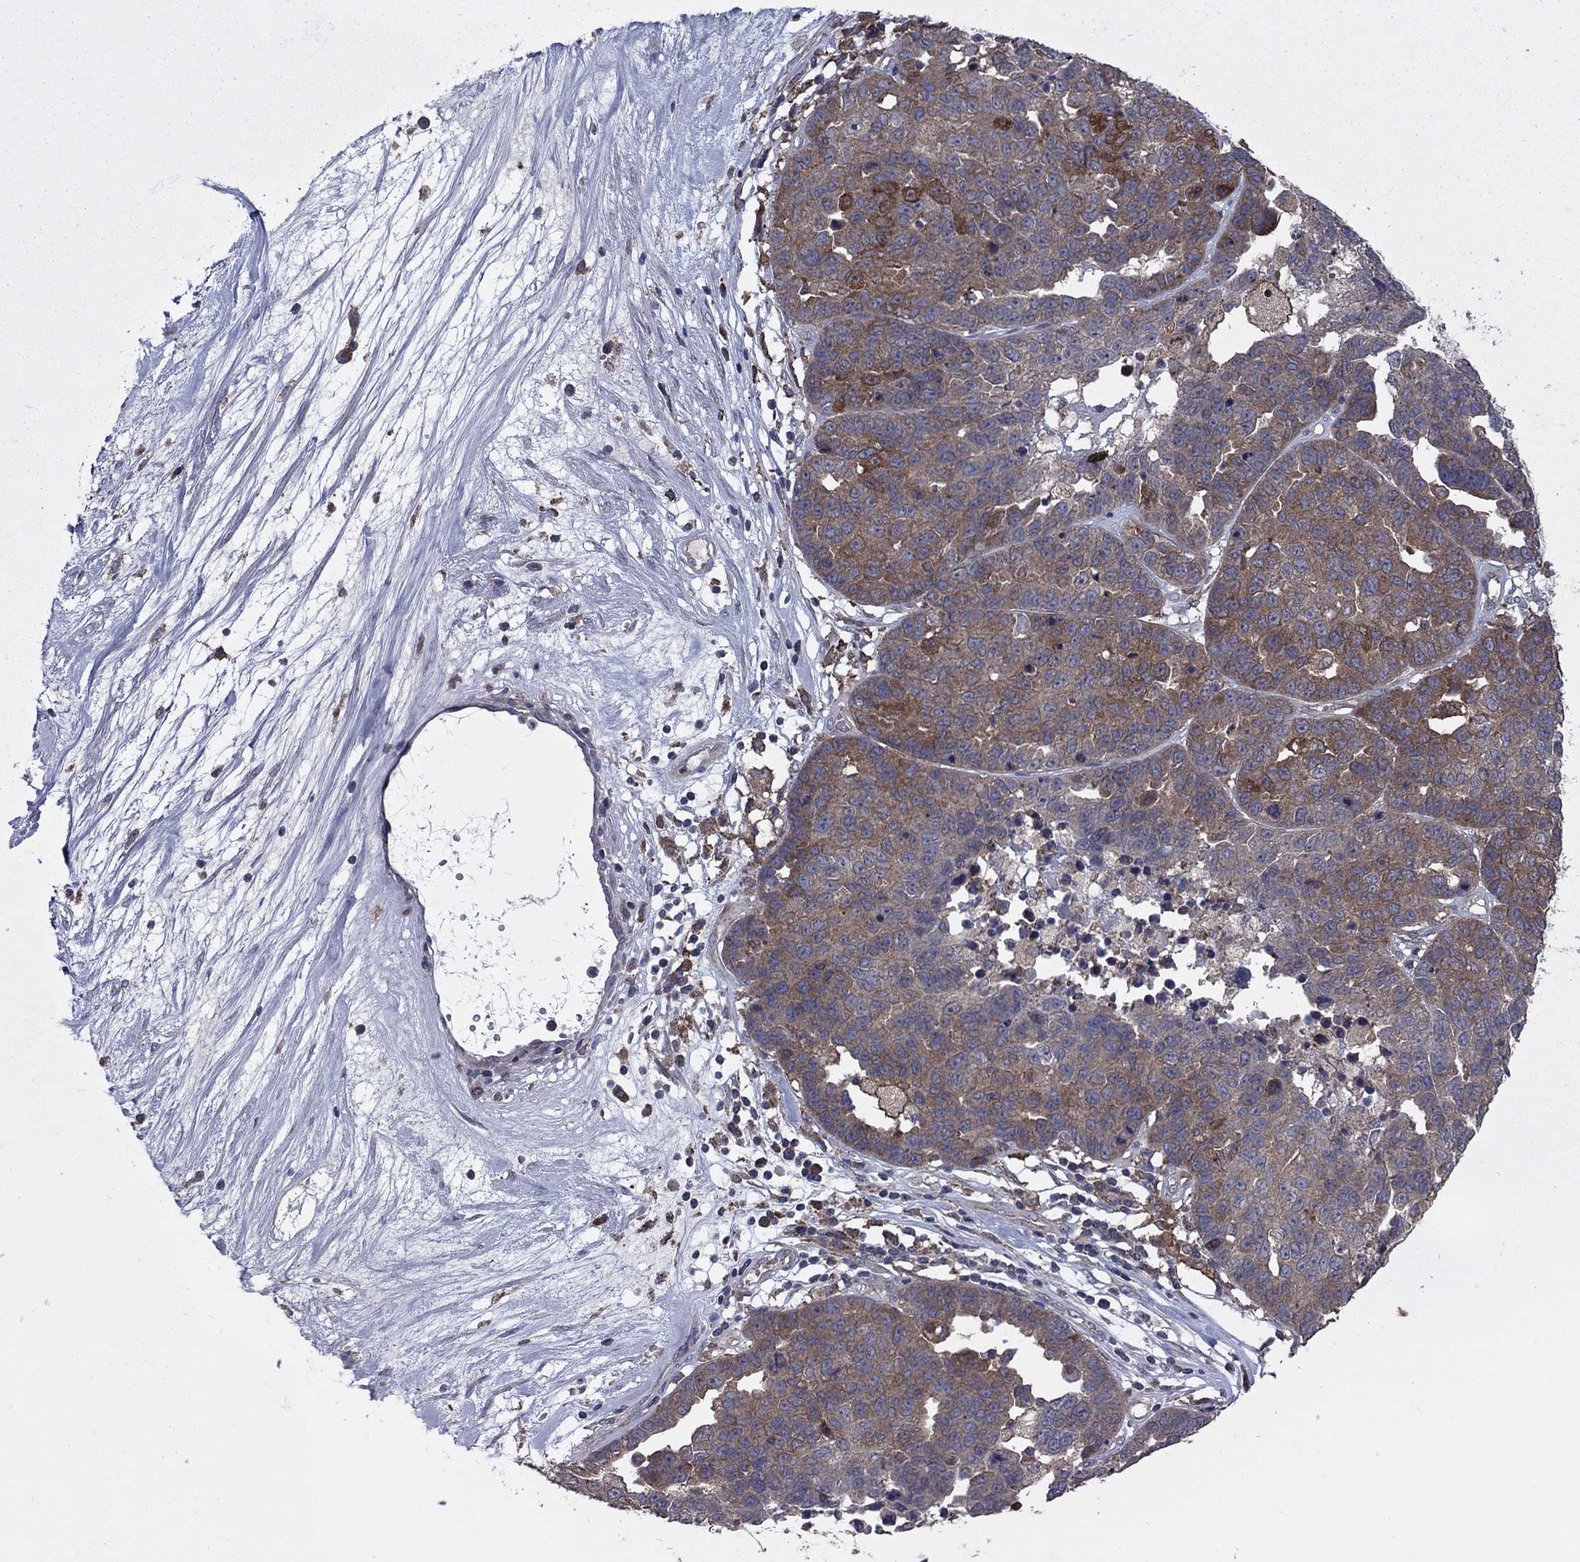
{"staining": {"intensity": "moderate", "quantity": ">75%", "location": "cytoplasmic/membranous"}, "tissue": "ovarian cancer", "cell_type": "Tumor cells", "image_type": "cancer", "snomed": [{"axis": "morphology", "description": "Cystadenocarcinoma, serous, NOS"}, {"axis": "topography", "description": "Ovary"}], "caption": "An IHC histopathology image of tumor tissue is shown. Protein staining in brown labels moderate cytoplasmic/membranous positivity in serous cystadenocarcinoma (ovarian) within tumor cells. The protein is shown in brown color, while the nuclei are stained blue.", "gene": "MEA1", "patient": {"sex": "female", "age": 87}}